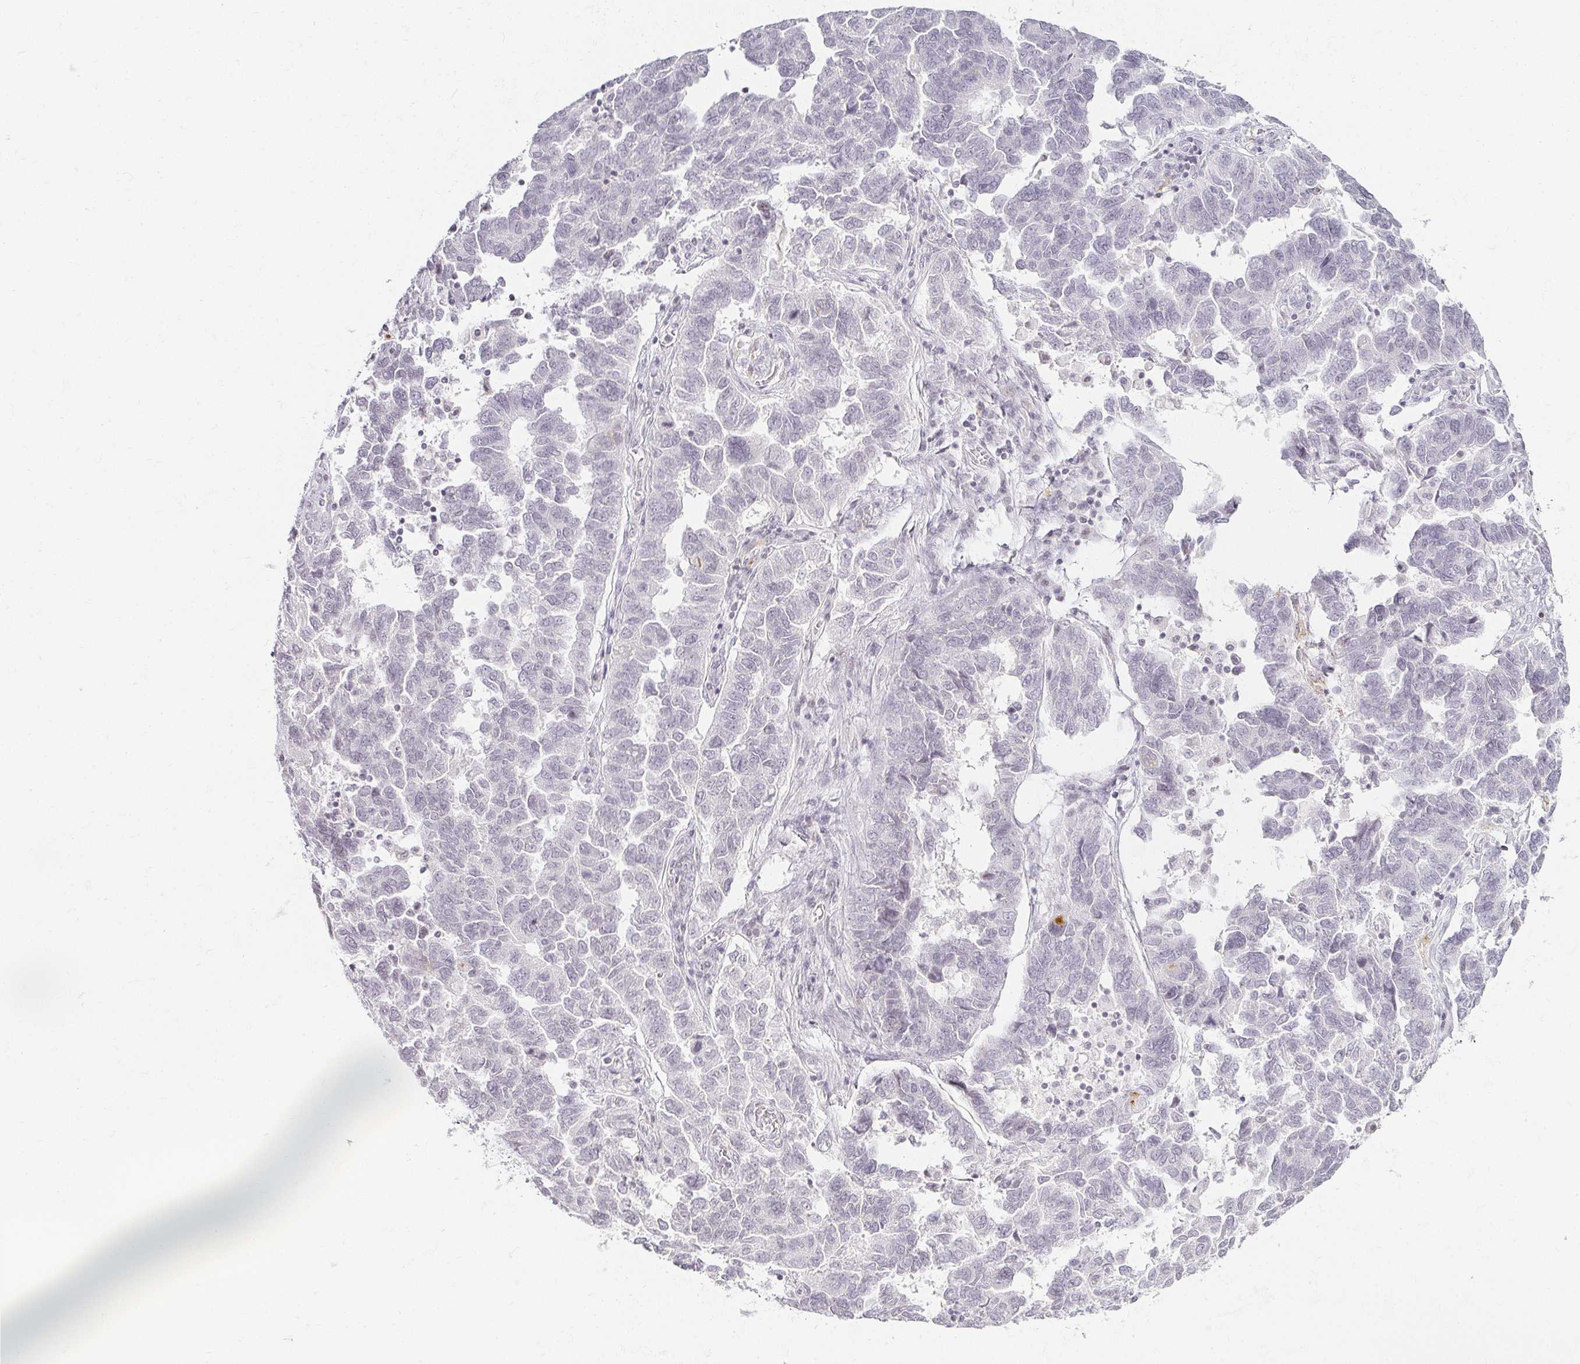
{"staining": {"intensity": "negative", "quantity": "none", "location": "none"}, "tissue": "ovarian cancer", "cell_type": "Tumor cells", "image_type": "cancer", "snomed": [{"axis": "morphology", "description": "Cystadenocarcinoma, serous, NOS"}, {"axis": "topography", "description": "Ovary"}], "caption": "Immunohistochemistry micrograph of human ovarian cancer stained for a protein (brown), which displays no positivity in tumor cells.", "gene": "ACAN", "patient": {"sex": "female", "age": 64}}